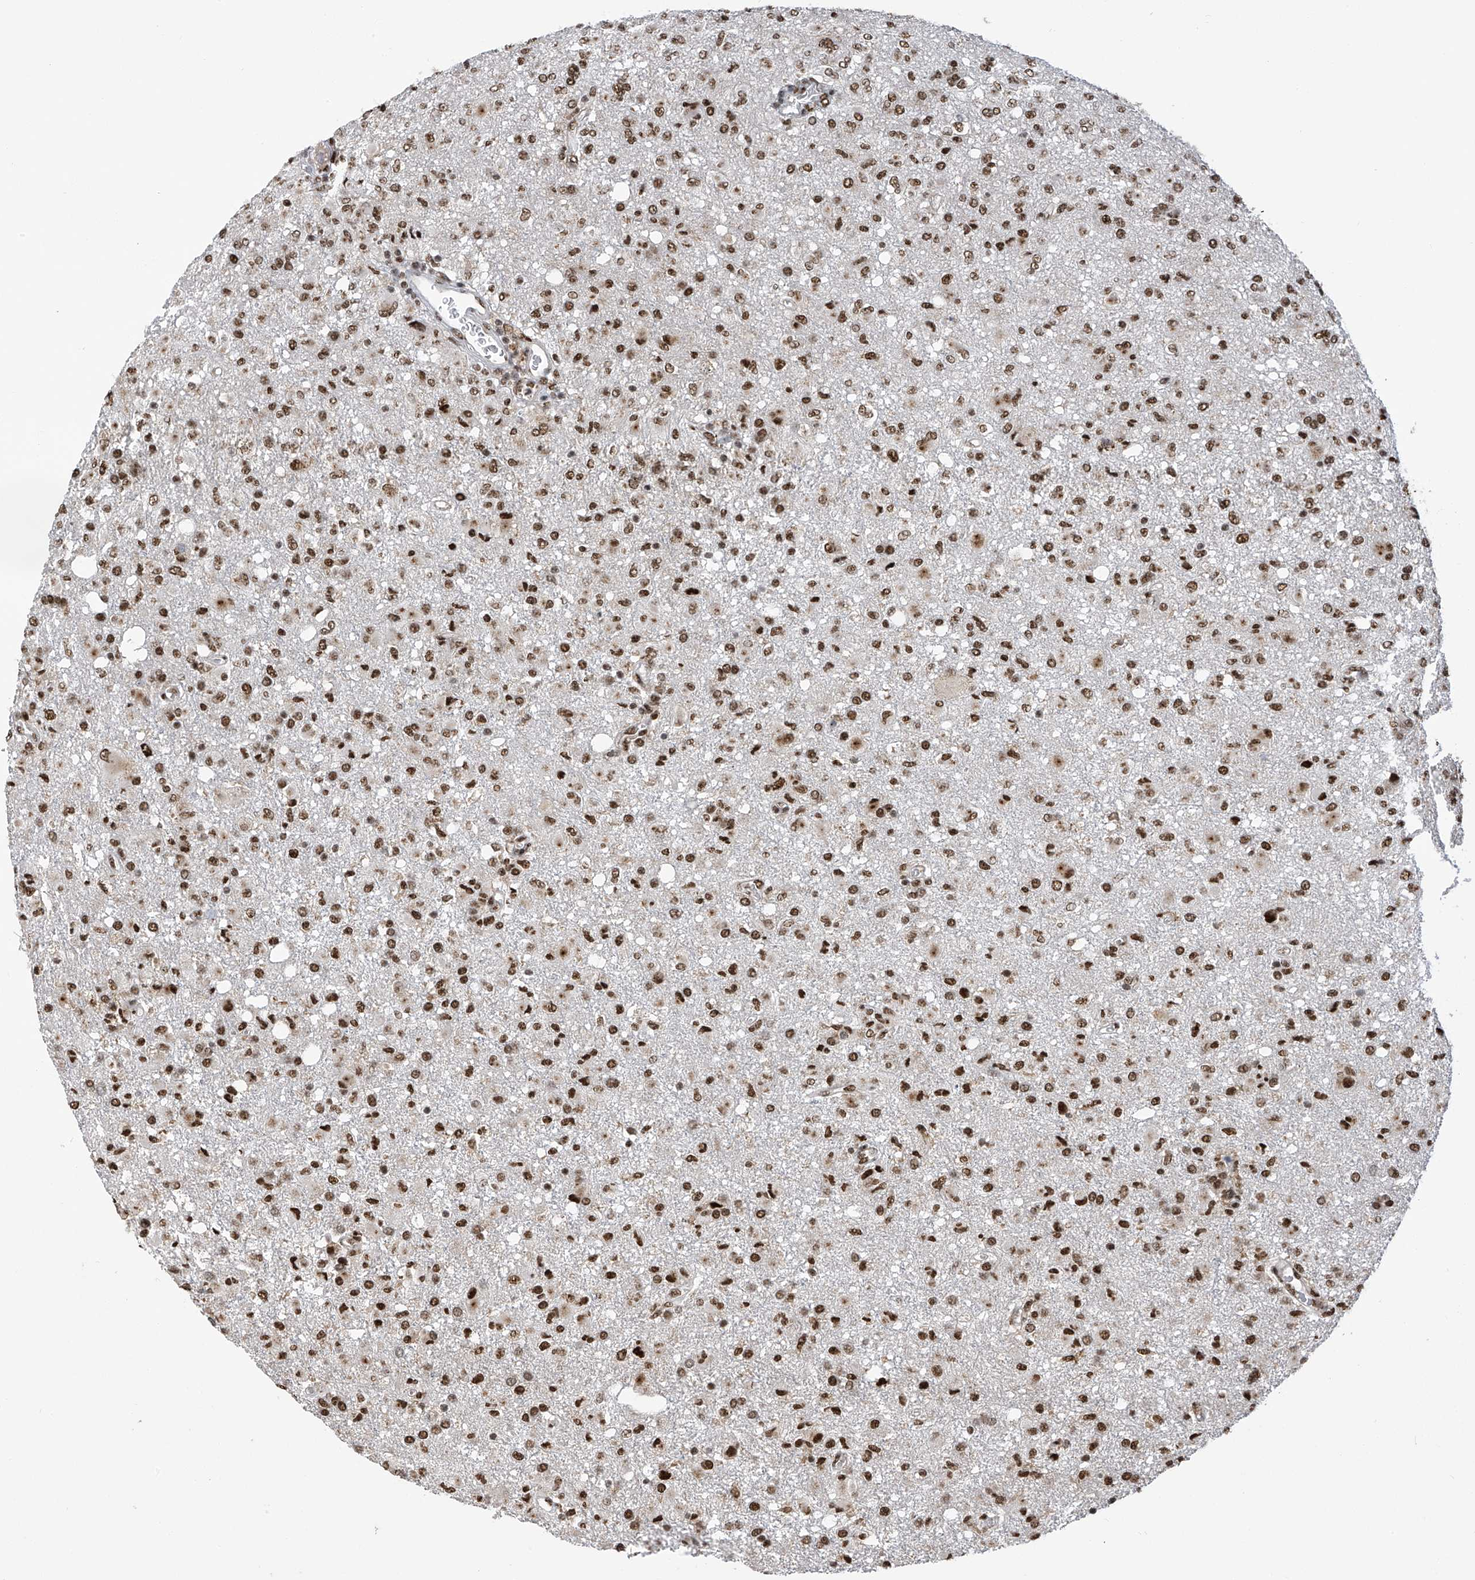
{"staining": {"intensity": "moderate", "quantity": ">75%", "location": "nuclear"}, "tissue": "glioma", "cell_type": "Tumor cells", "image_type": "cancer", "snomed": [{"axis": "morphology", "description": "Glioma, malignant, High grade"}, {"axis": "topography", "description": "Brain"}], "caption": "Protein expression analysis of high-grade glioma (malignant) displays moderate nuclear positivity in about >75% of tumor cells. (DAB (3,3'-diaminobenzidine) = brown stain, brightfield microscopy at high magnification).", "gene": "APLF", "patient": {"sex": "female", "age": 57}}